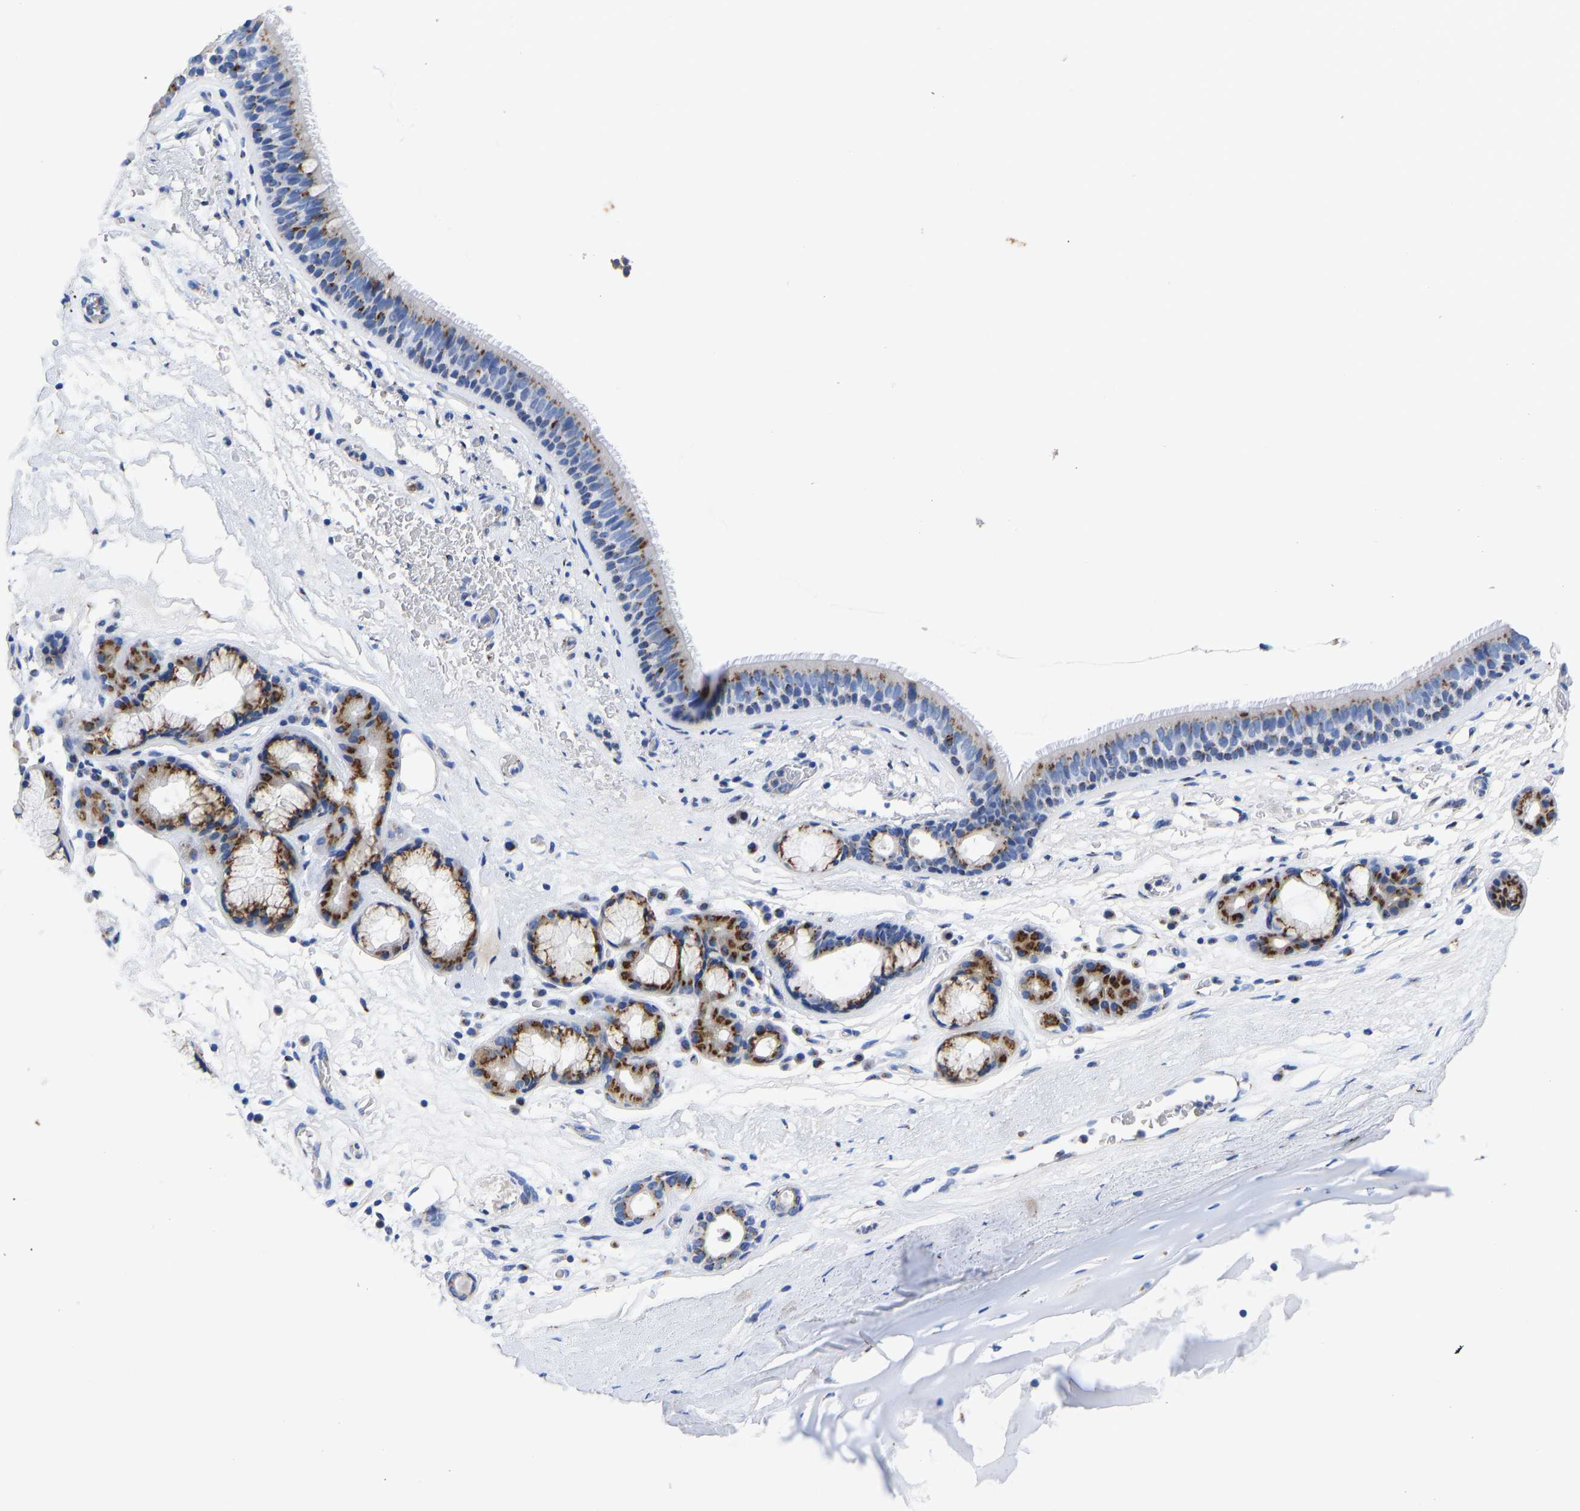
{"staining": {"intensity": "moderate", "quantity": ">75%", "location": "cytoplasmic/membranous"}, "tissue": "bronchus", "cell_type": "Respiratory epithelial cells", "image_type": "normal", "snomed": [{"axis": "morphology", "description": "Normal tissue, NOS"}, {"axis": "topography", "description": "Cartilage tissue"}], "caption": "Bronchus stained for a protein shows moderate cytoplasmic/membranous positivity in respiratory epithelial cells. (DAB = brown stain, brightfield microscopy at high magnification).", "gene": "TMEM87A", "patient": {"sex": "female", "age": 63}}